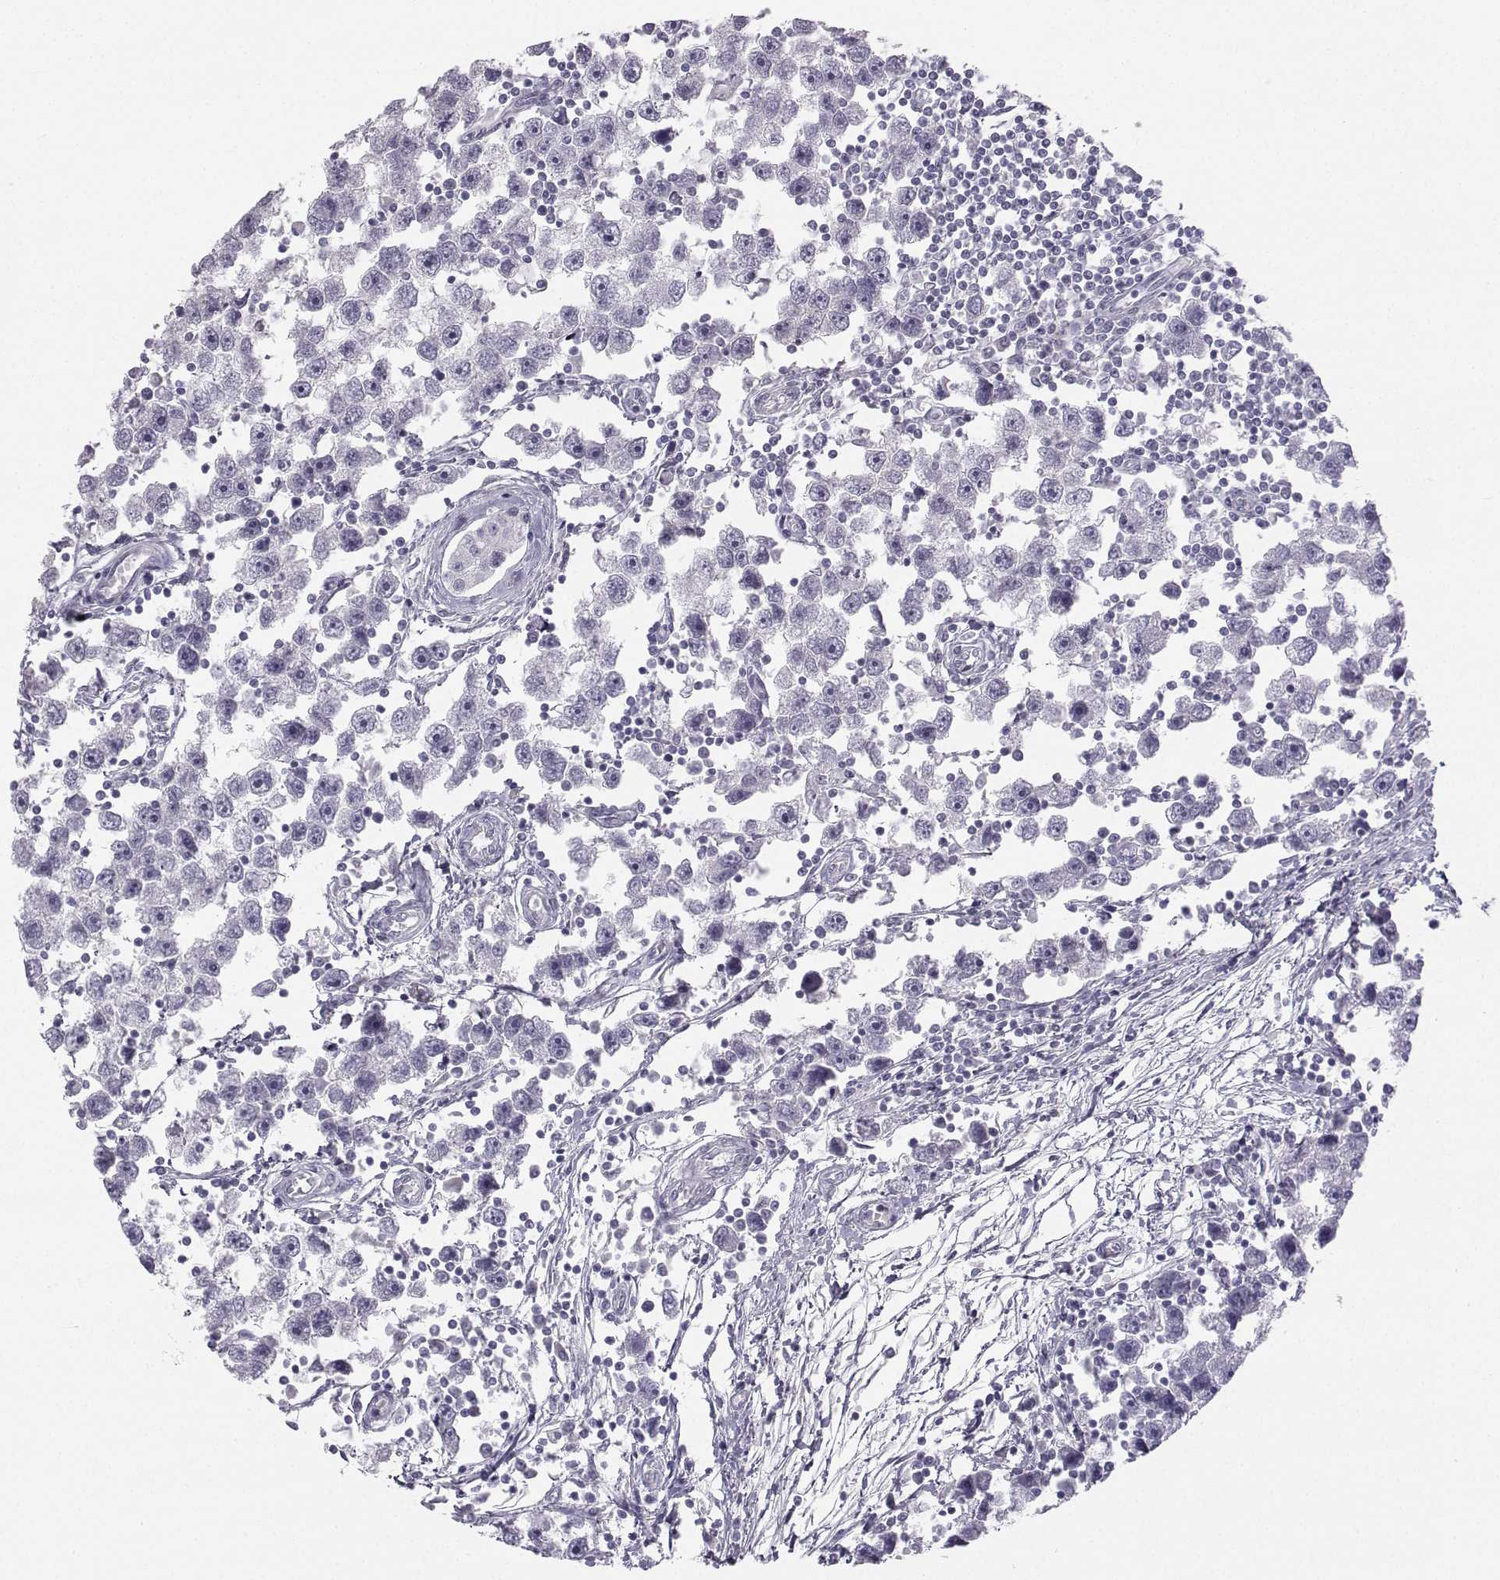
{"staining": {"intensity": "negative", "quantity": "none", "location": "none"}, "tissue": "testis cancer", "cell_type": "Tumor cells", "image_type": "cancer", "snomed": [{"axis": "morphology", "description": "Seminoma, NOS"}, {"axis": "topography", "description": "Testis"}], "caption": "A high-resolution micrograph shows immunohistochemistry (IHC) staining of testis cancer (seminoma), which demonstrates no significant expression in tumor cells. (Brightfield microscopy of DAB (3,3'-diaminobenzidine) immunohistochemistry at high magnification).", "gene": "SYCE1", "patient": {"sex": "male", "age": 30}}